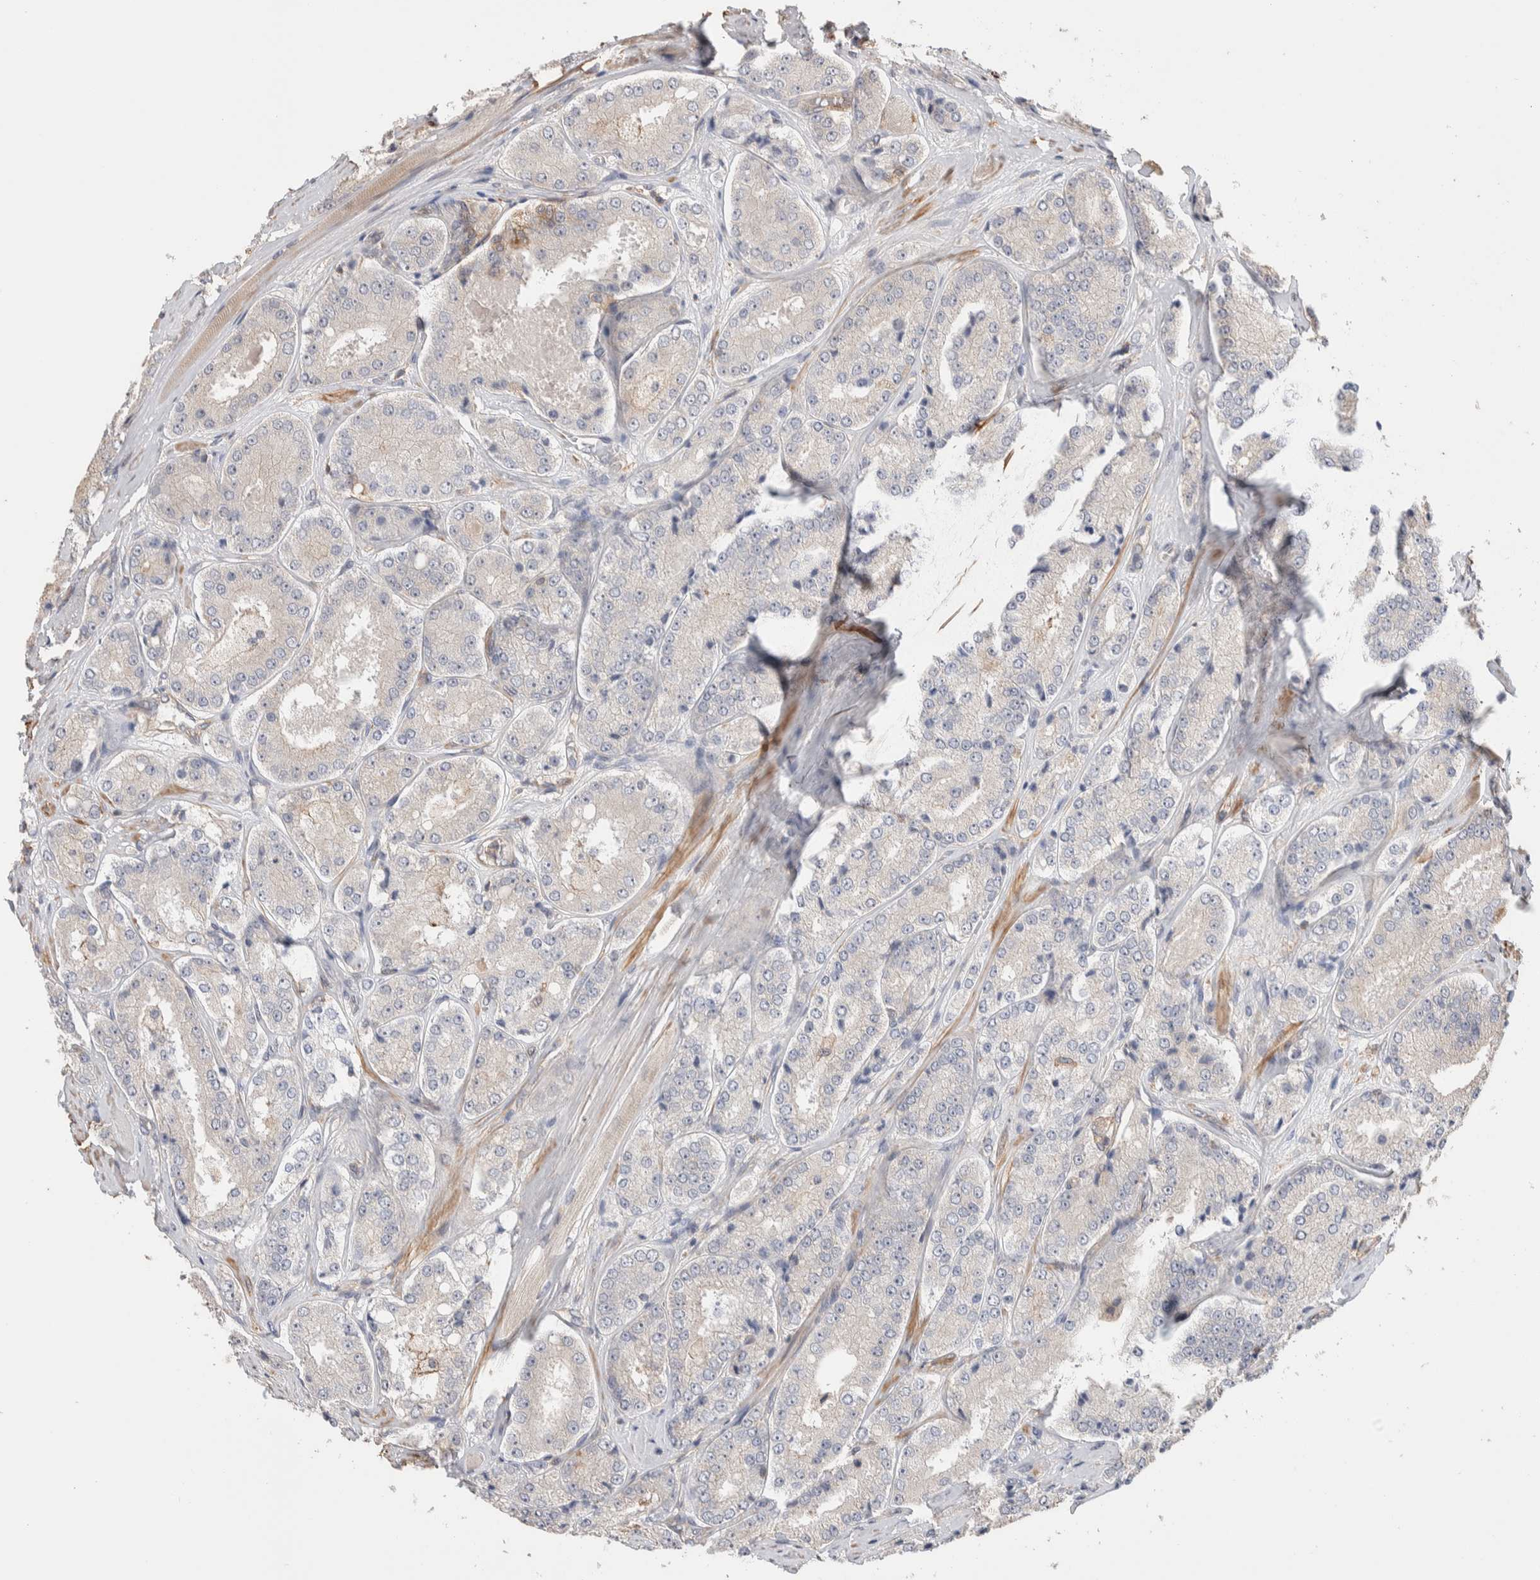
{"staining": {"intensity": "negative", "quantity": "none", "location": "none"}, "tissue": "prostate cancer", "cell_type": "Tumor cells", "image_type": "cancer", "snomed": [{"axis": "morphology", "description": "Adenocarcinoma, High grade"}, {"axis": "topography", "description": "Prostate"}], "caption": "A photomicrograph of human adenocarcinoma (high-grade) (prostate) is negative for staining in tumor cells. (Brightfield microscopy of DAB immunohistochemistry at high magnification).", "gene": "ZNF704", "patient": {"sex": "male", "age": 65}}